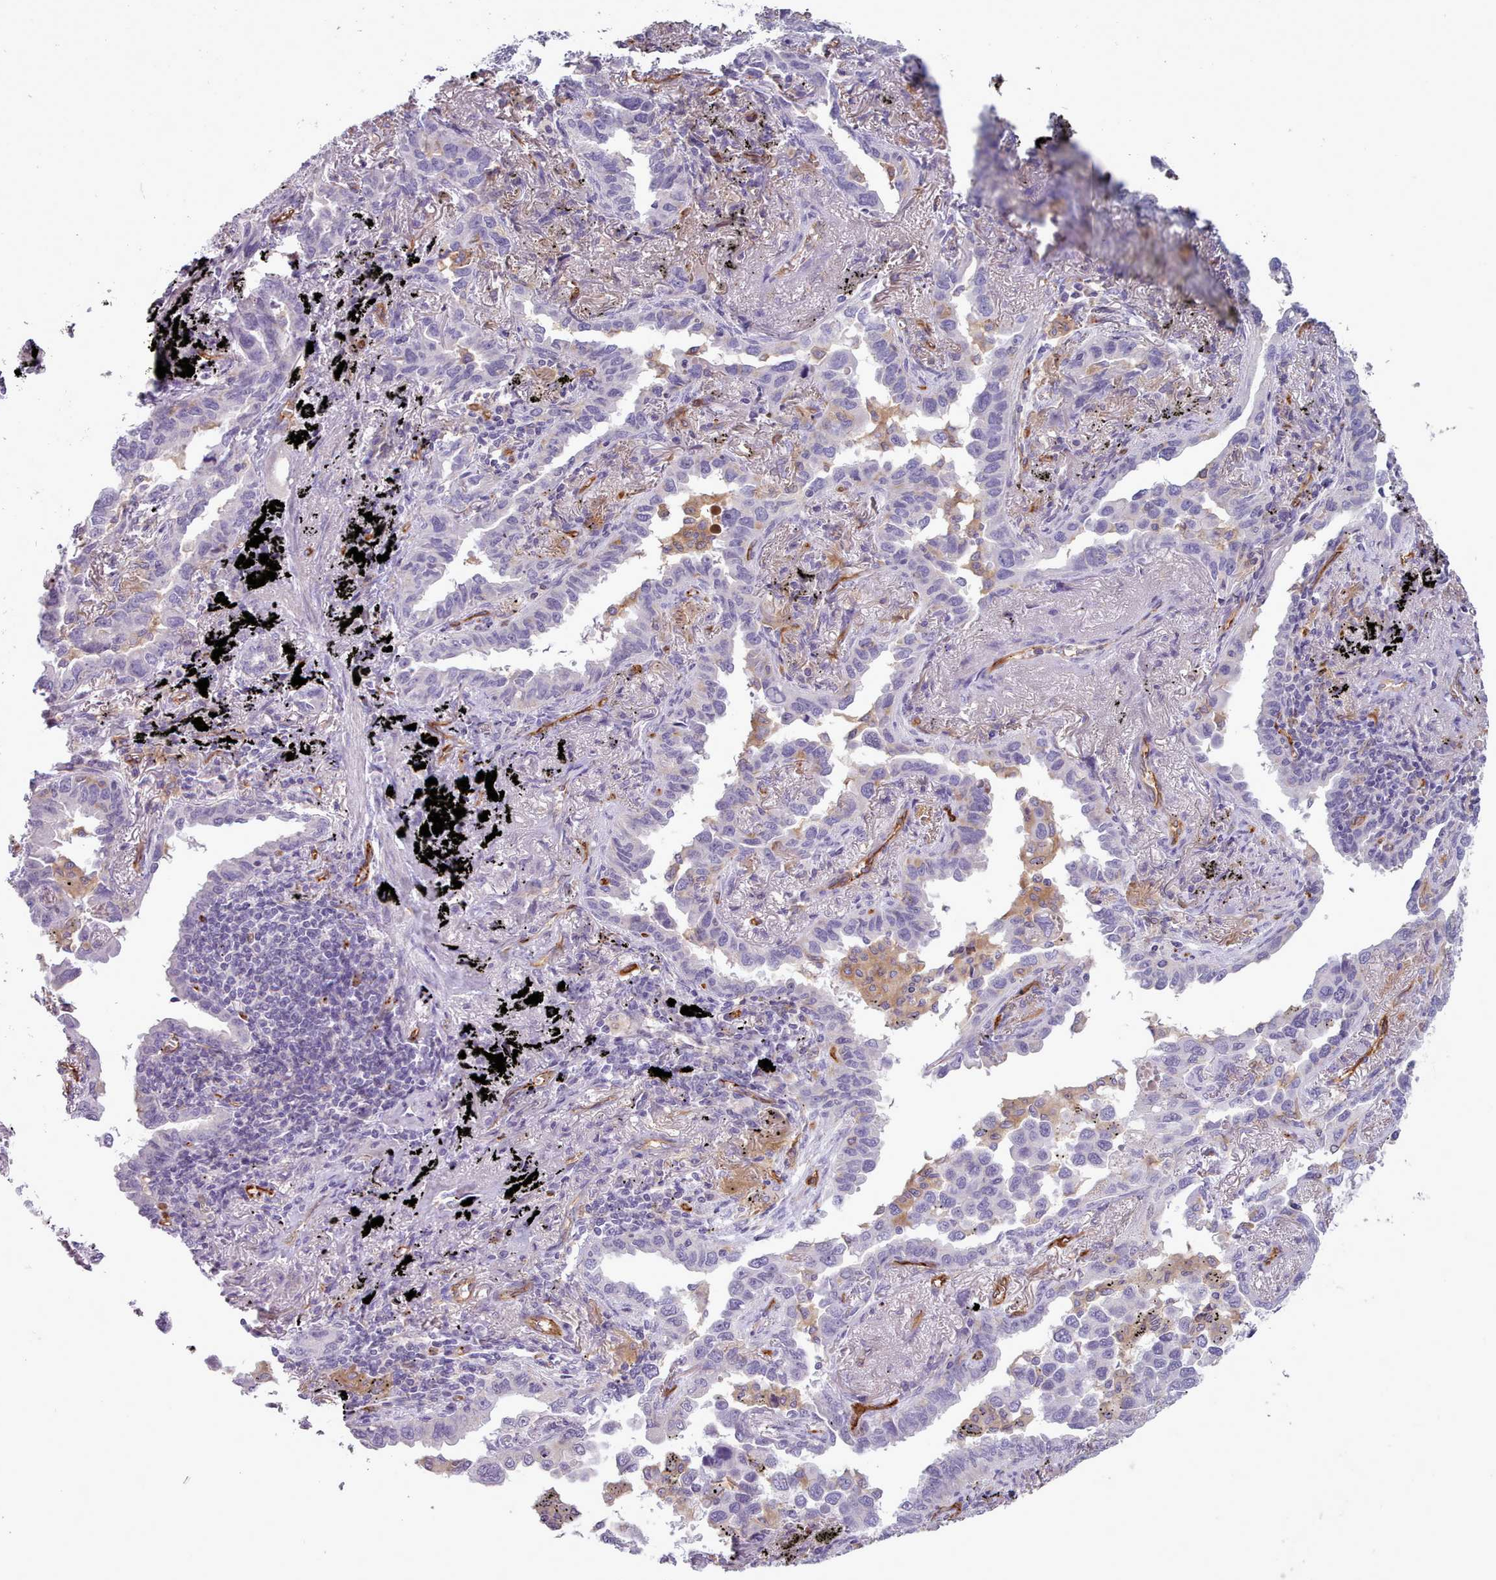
{"staining": {"intensity": "negative", "quantity": "none", "location": "none"}, "tissue": "lung cancer", "cell_type": "Tumor cells", "image_type": "cancer", "snomed": [{"axis": "morphology", "description": "Adenocarcinoma, NOS"}, {"axis": "topography", "description": "Lung"}], "caption": "DAB immunohistochemical staining of adenocarcinoma (lung) demonstrates no significant positivity in tumor cells.", "gene": "CD300LF", "patient": {"sex": "male", "age": 67}}